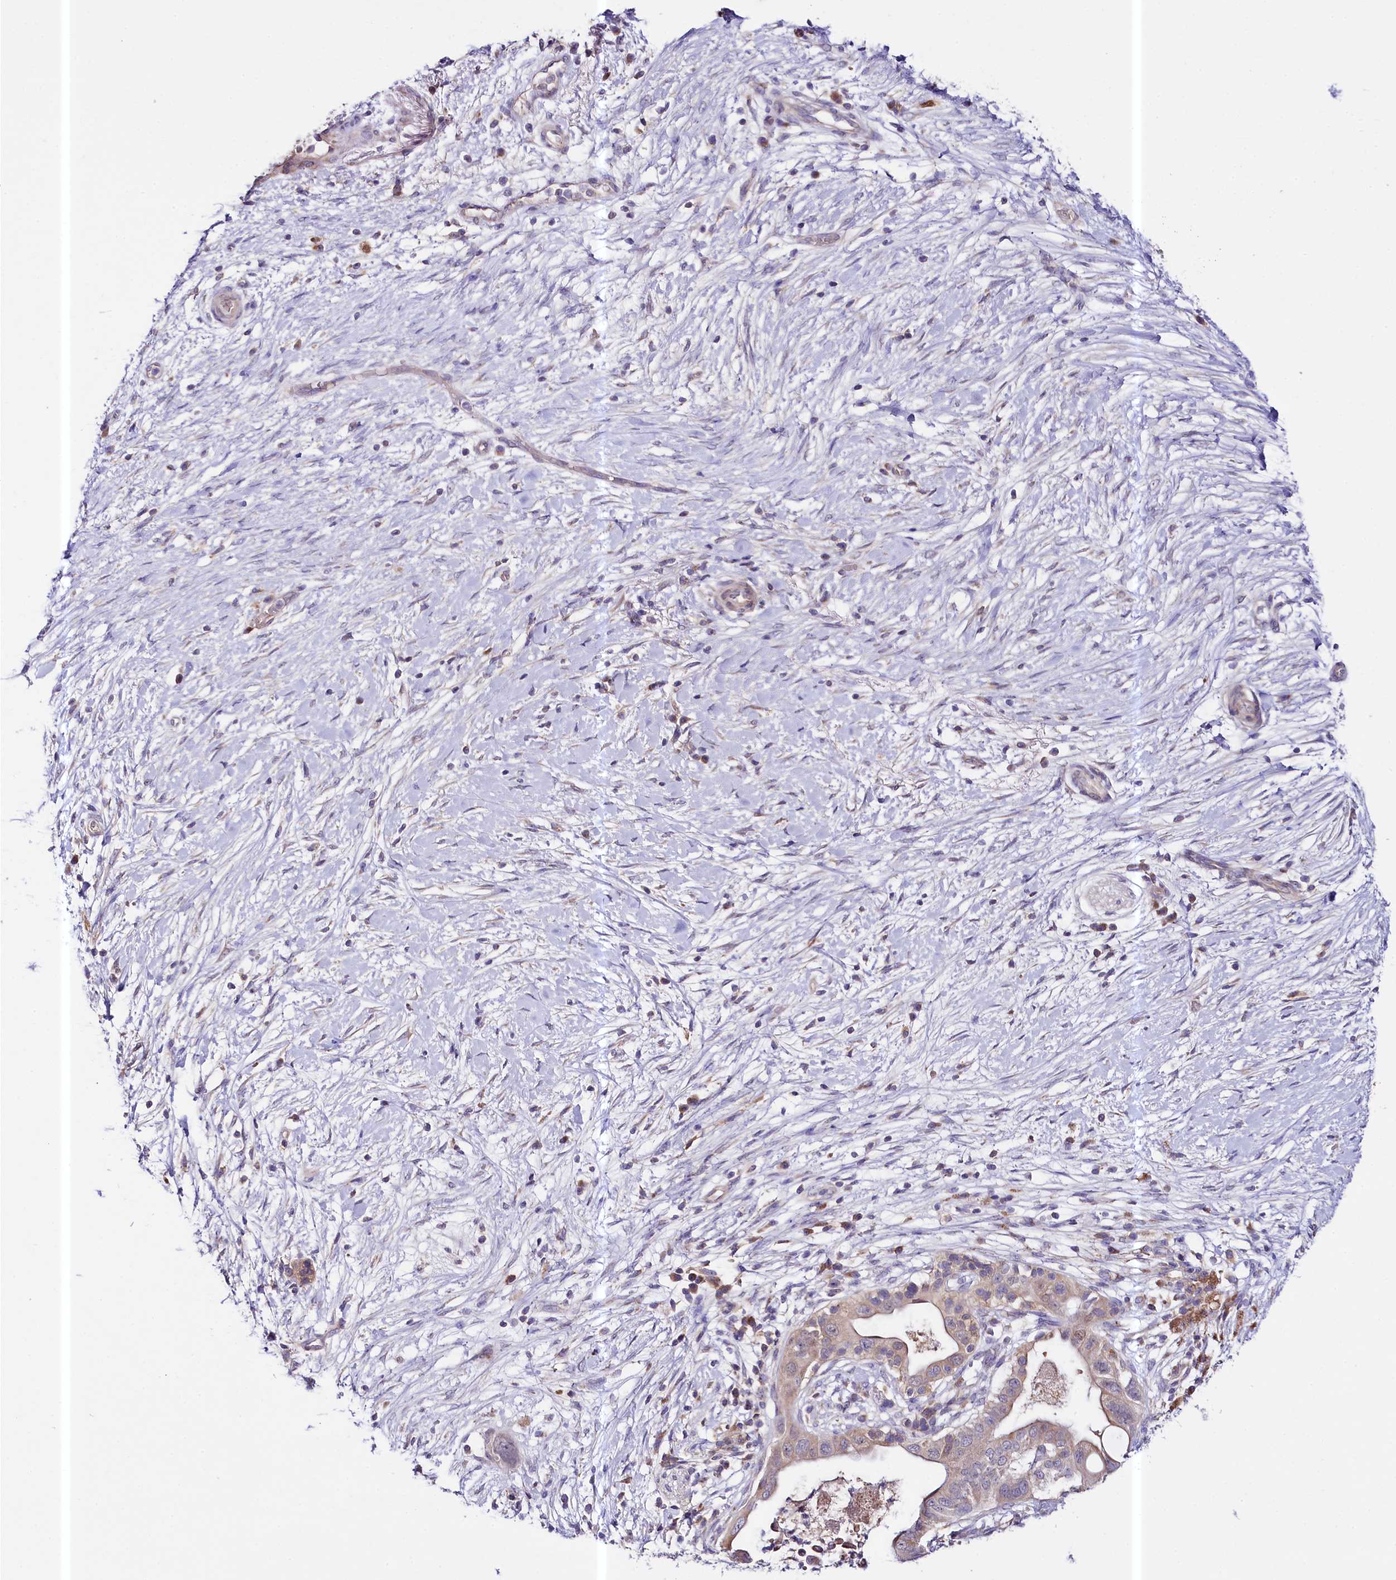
{"staining": {"intensity": "weak", "quantity": ">75%", "location": "cytoplasmic/membranous"}, "tissue": "pancreatic cancer", "cell_type": "Tumor cells", "image_type": "cancer", "snomed": [{"axis": "morphology", "description": "Adenocarcinoma, NOS"}, {"axis": "topography", "description": "Pancreas"}], "caption": "Protein expression analysis of pancreatic adenocarcinoma displays weak cytoplasmic/membranous expression in about >75% of tumor cells. The staining was performed using DAB to visualize the protein expression in brown, while the nuclei were stained in blue with hematoxylin (Magnification: 20x).", "gene": "CEP295", "patient": {"sex": "male", "age": 68}}